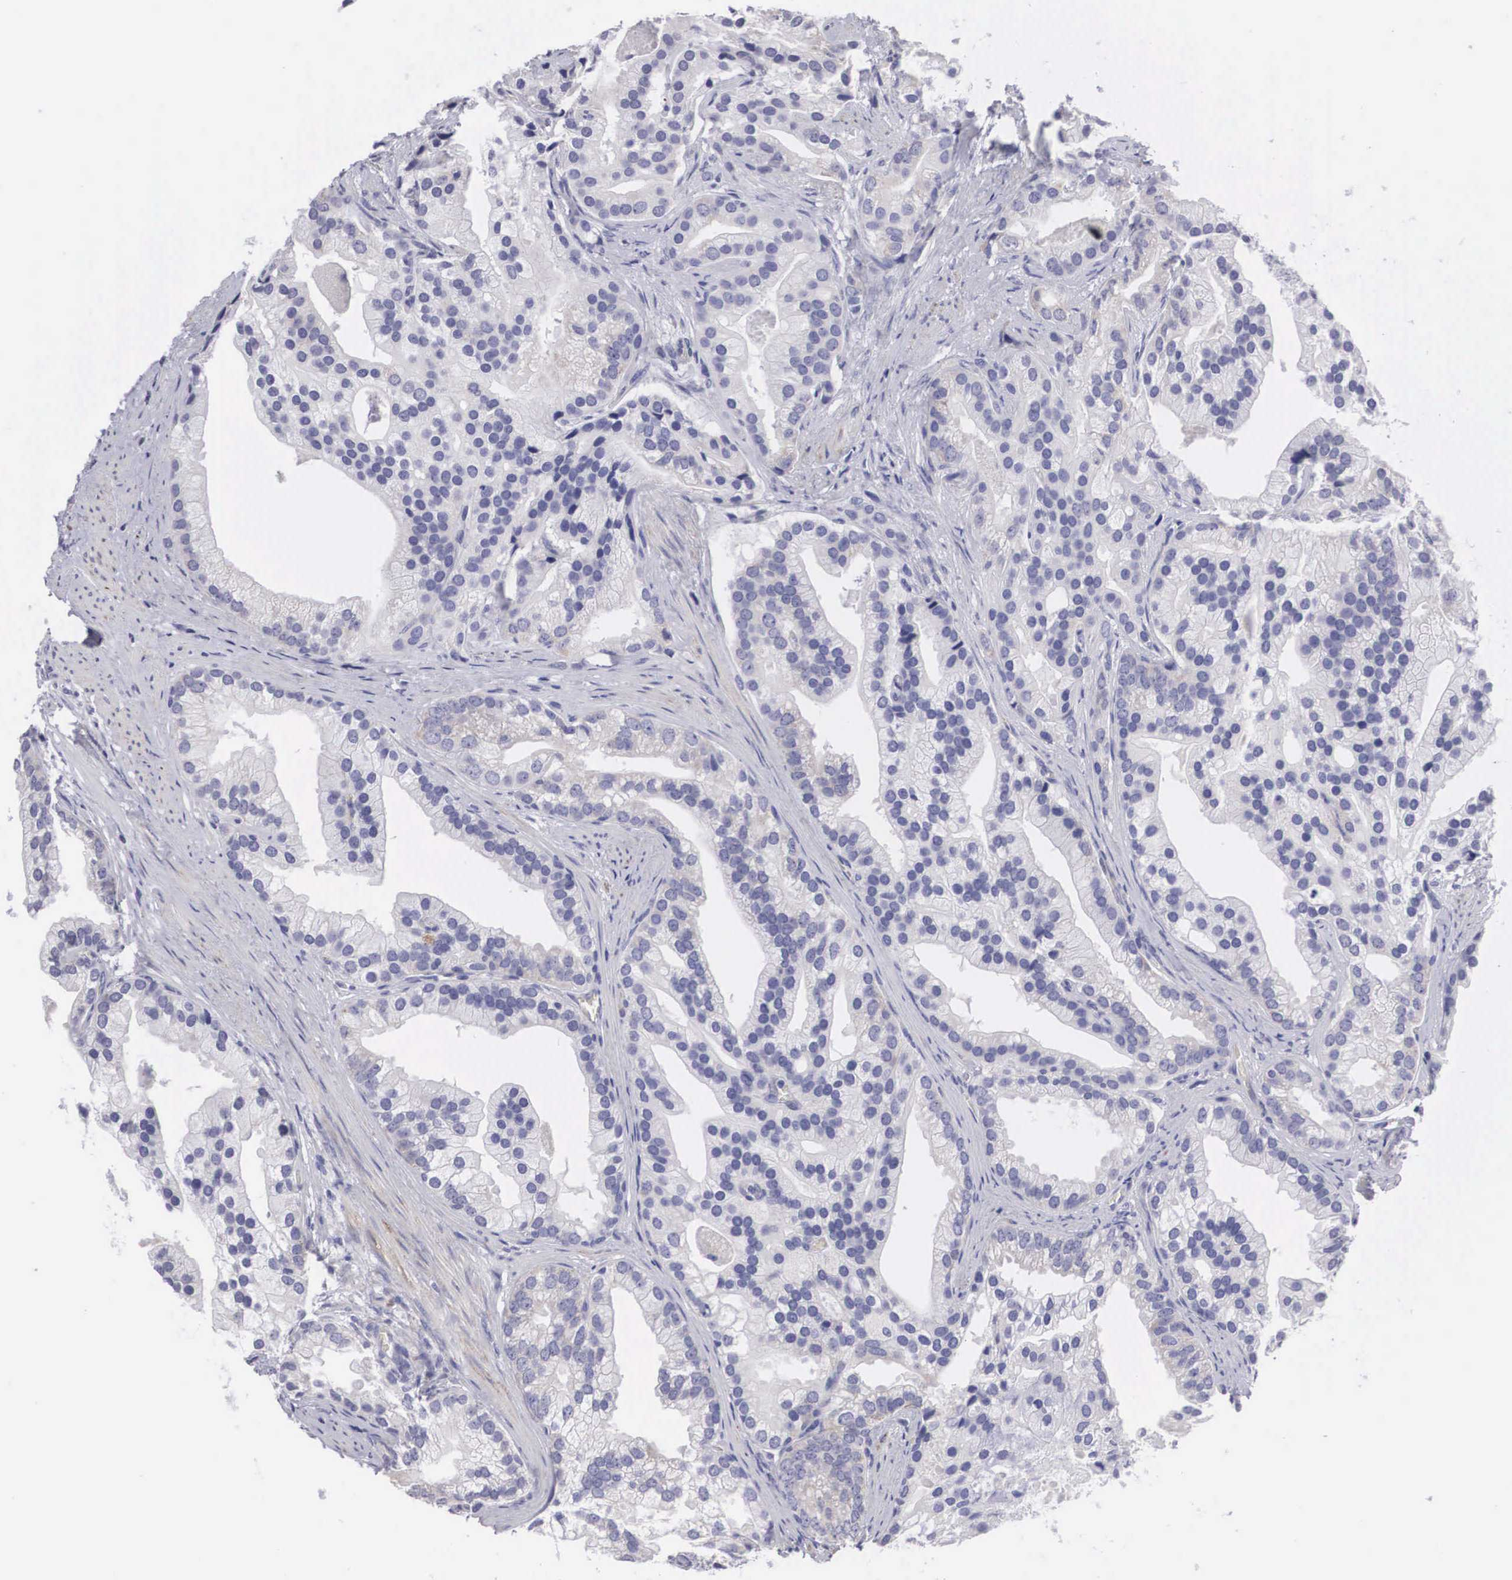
{"staining": {"intensity": "negative", "quantity": "none", "location": "none"}, "tissue": "prostate cancer", "cell_type": "Tumor cells", "image_type": "cancer", "snomed": [{"axis": "morphology", "description": "Adenocarcinoma, Medium grade"}, {"axis": "topography", "description": "Prostate"}], "caption": "High power microscopy micrograph of an immunohistochemistry (IHC) histopathology image of adenocarcinoma (medium-grade) (prostate), revealing no significant staining in tumor cells.", "gene": "ARMCX3", "patient": {"sex": "male", "age": 65}}